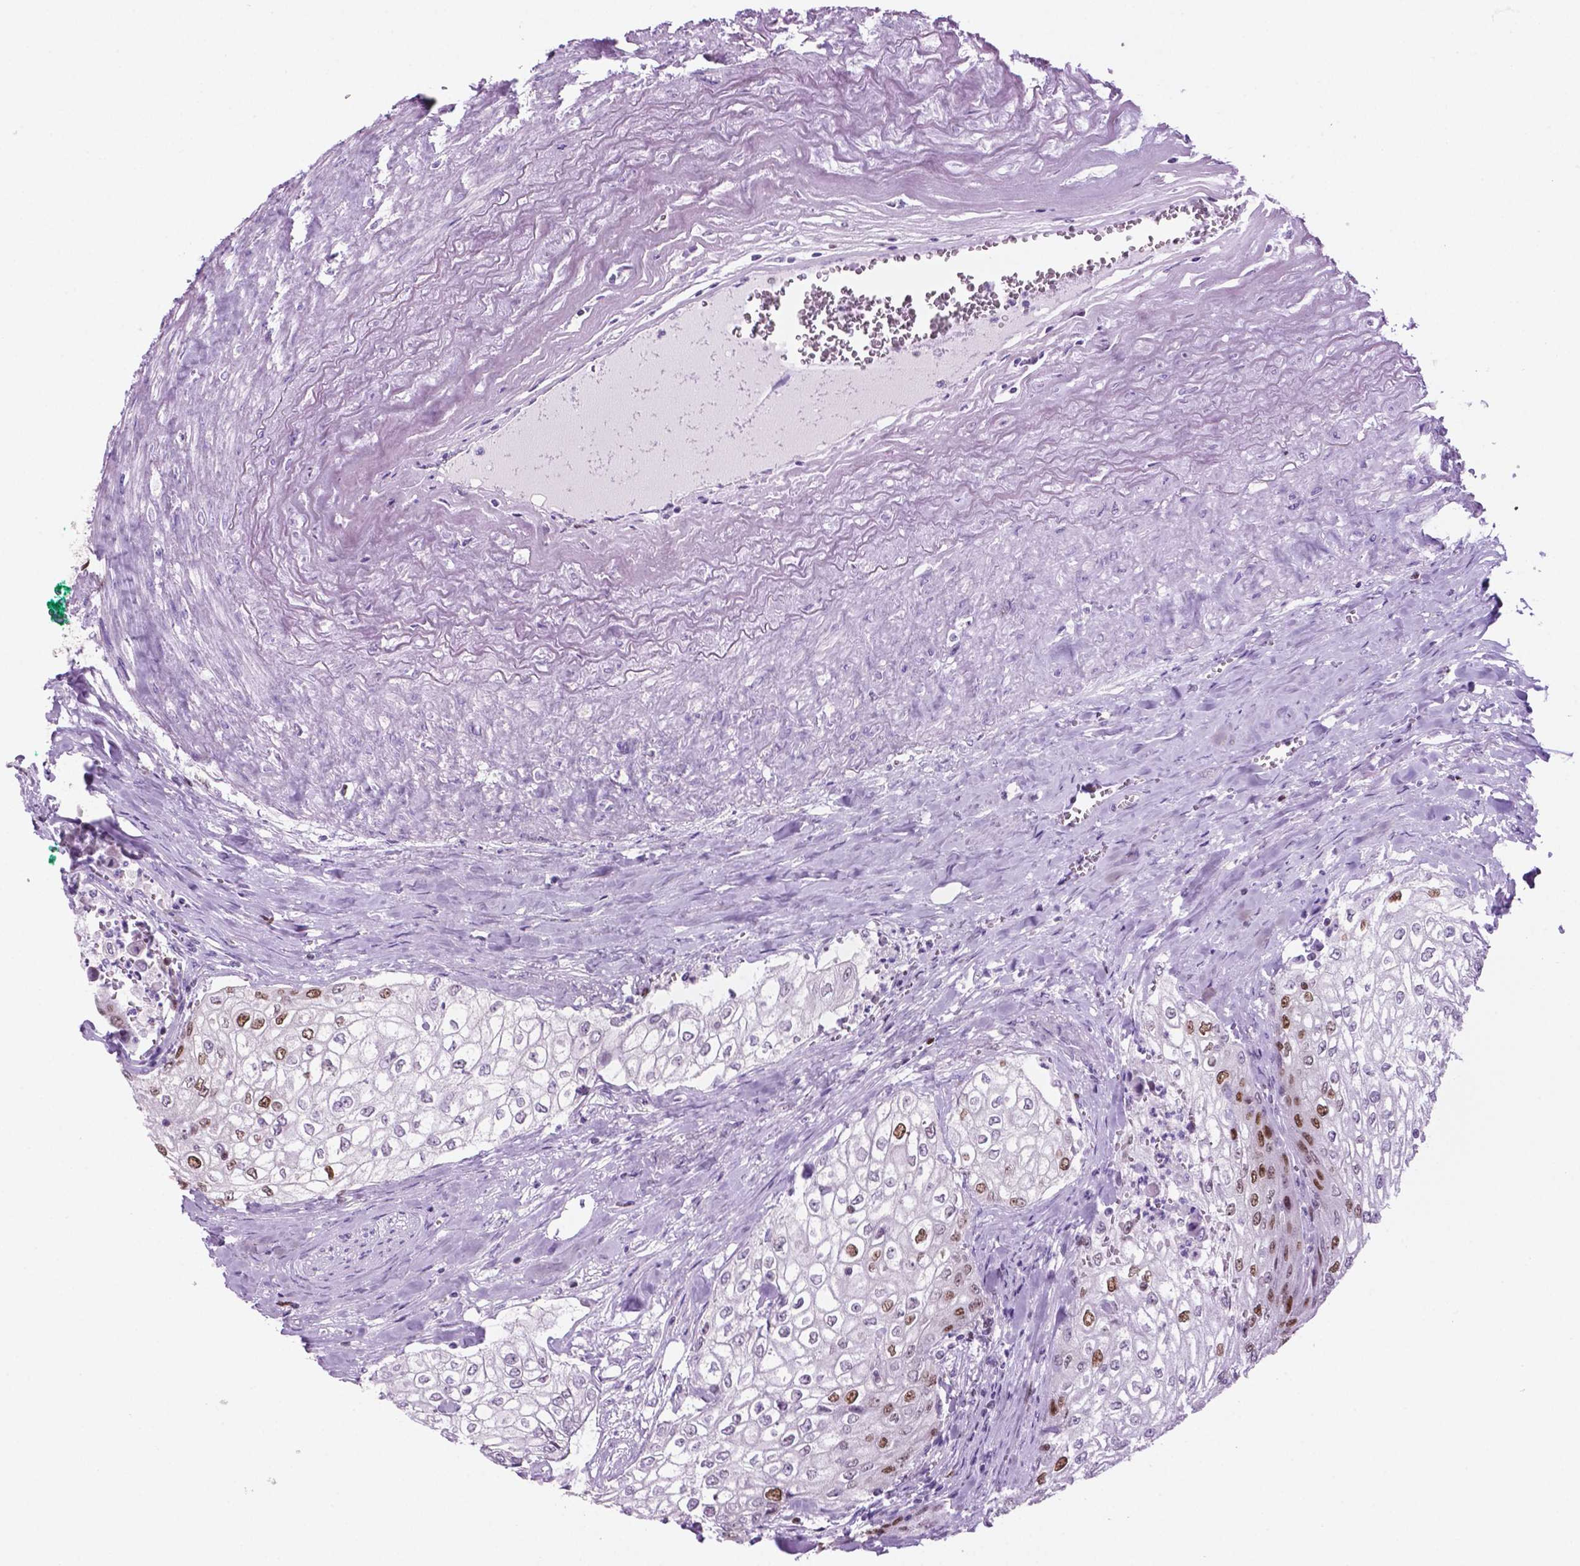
{"staining": {"intensity": "moderate", "quantity": "<25%", "location": "nuclear"}, "tissue": "urothelial cancer", "cell_type": "Tumor cells", "image_type": "cancer", "snomed": [{"axis": "morphology", "description": "Urothelial carcinoma, High grade"}, {"axis": "topography", "description": "Urinary bladder"}], "caption": "Immunohistochemical staining of human urothelial cancer exhibits moderate nuclear protein expression in about <25% of tumor cells.", "gene": "NCAPH2", "patient": {"sex": "male", "age": 62}}